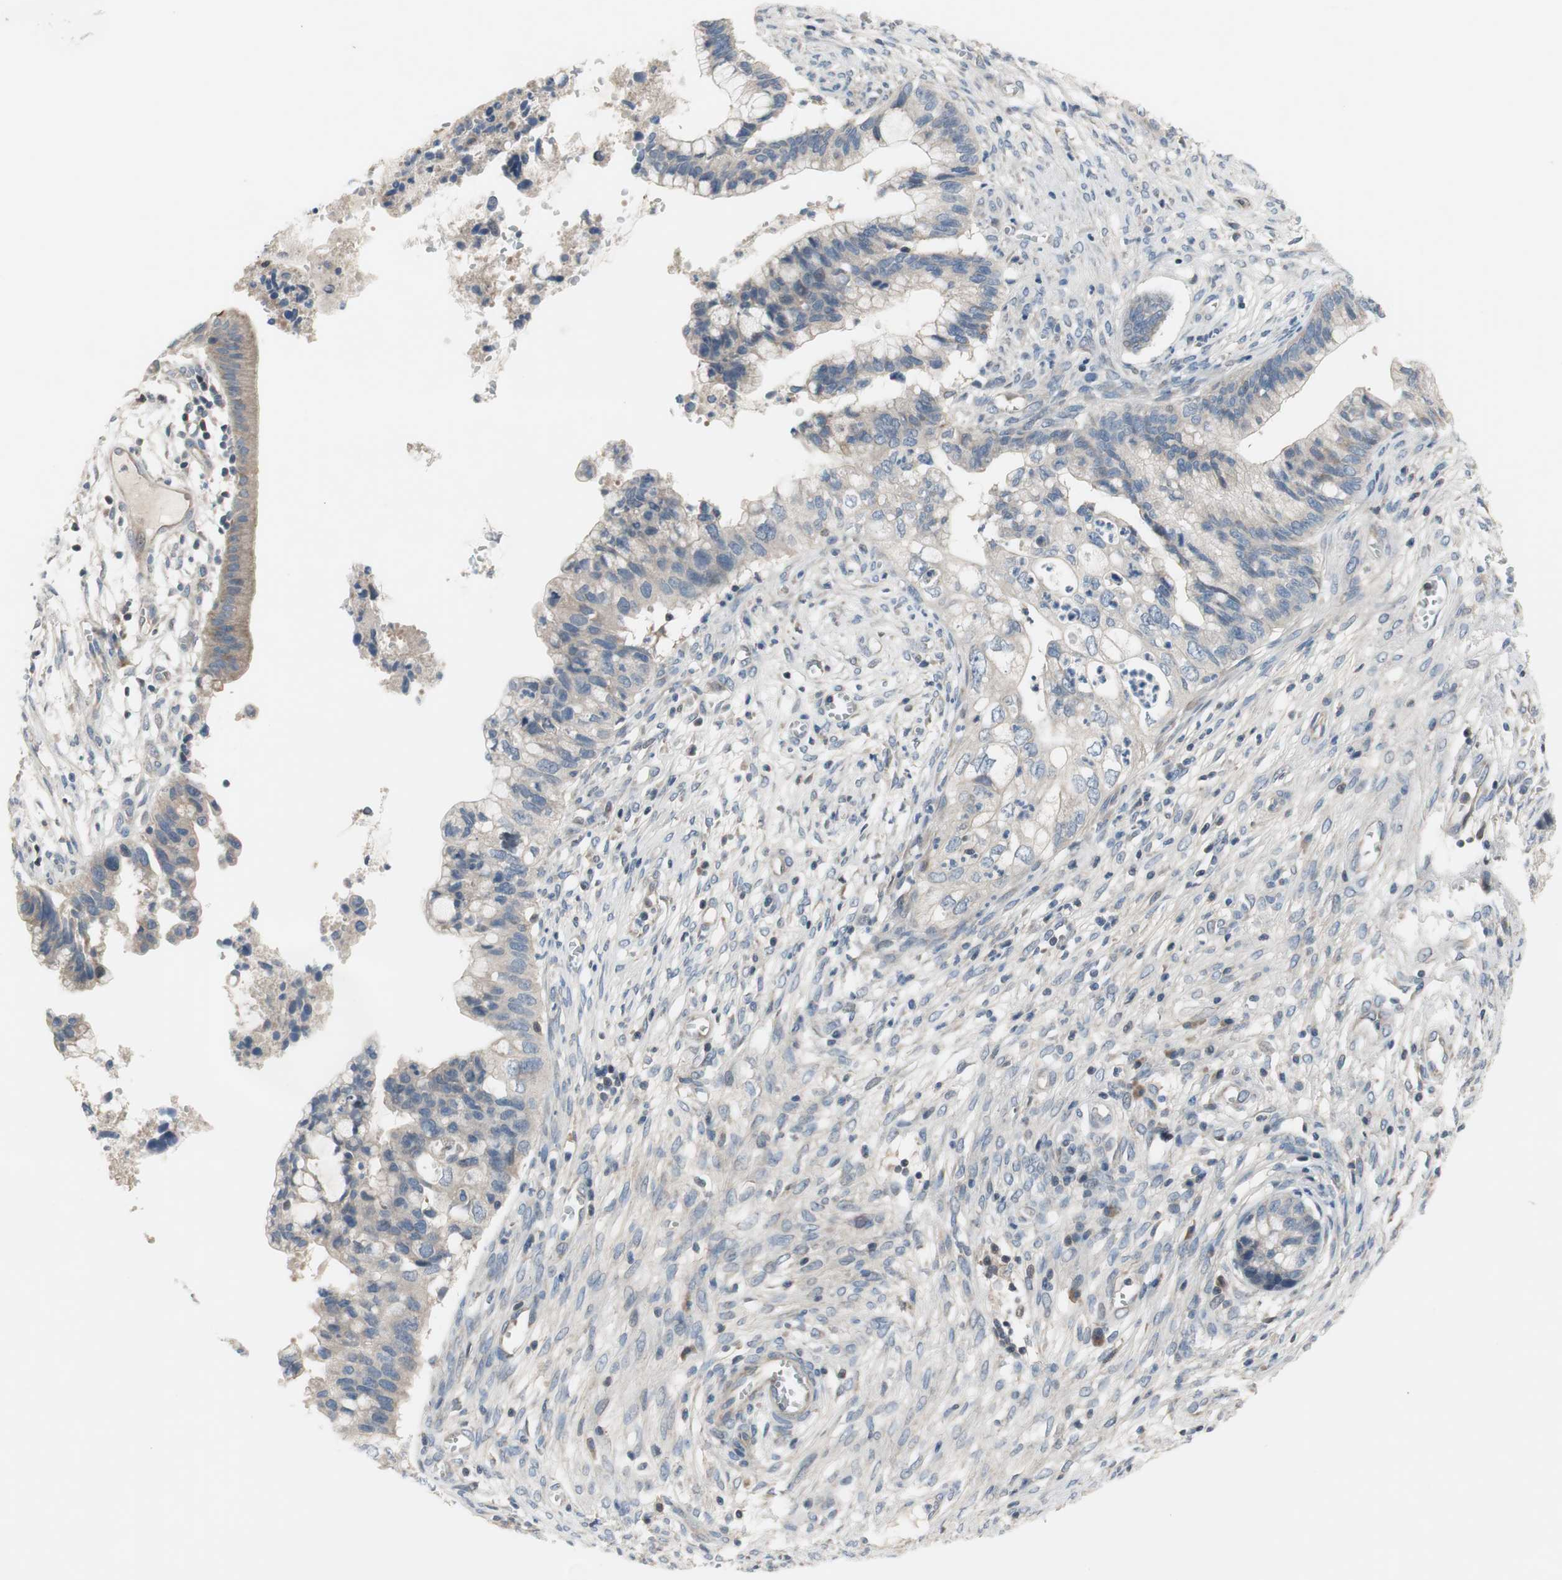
{"staining": {"intensity": "negative", "quantity": "none", "location": "none"}, "tissue": "cervical cancer", "cell_type": "Tumor cells", "image_type": "cancer", "snomed": [{"axis": "morphology", "description": "Adenocarcinoma, NOS"}, {"axis": "topography", "description": "Cervix"}], "caption": "Histopathology image shows no protein staining in tumor cells of cervical cancer tissue.", "gene": "TACR3", "patient": {"sex": "female", "age": 44}}